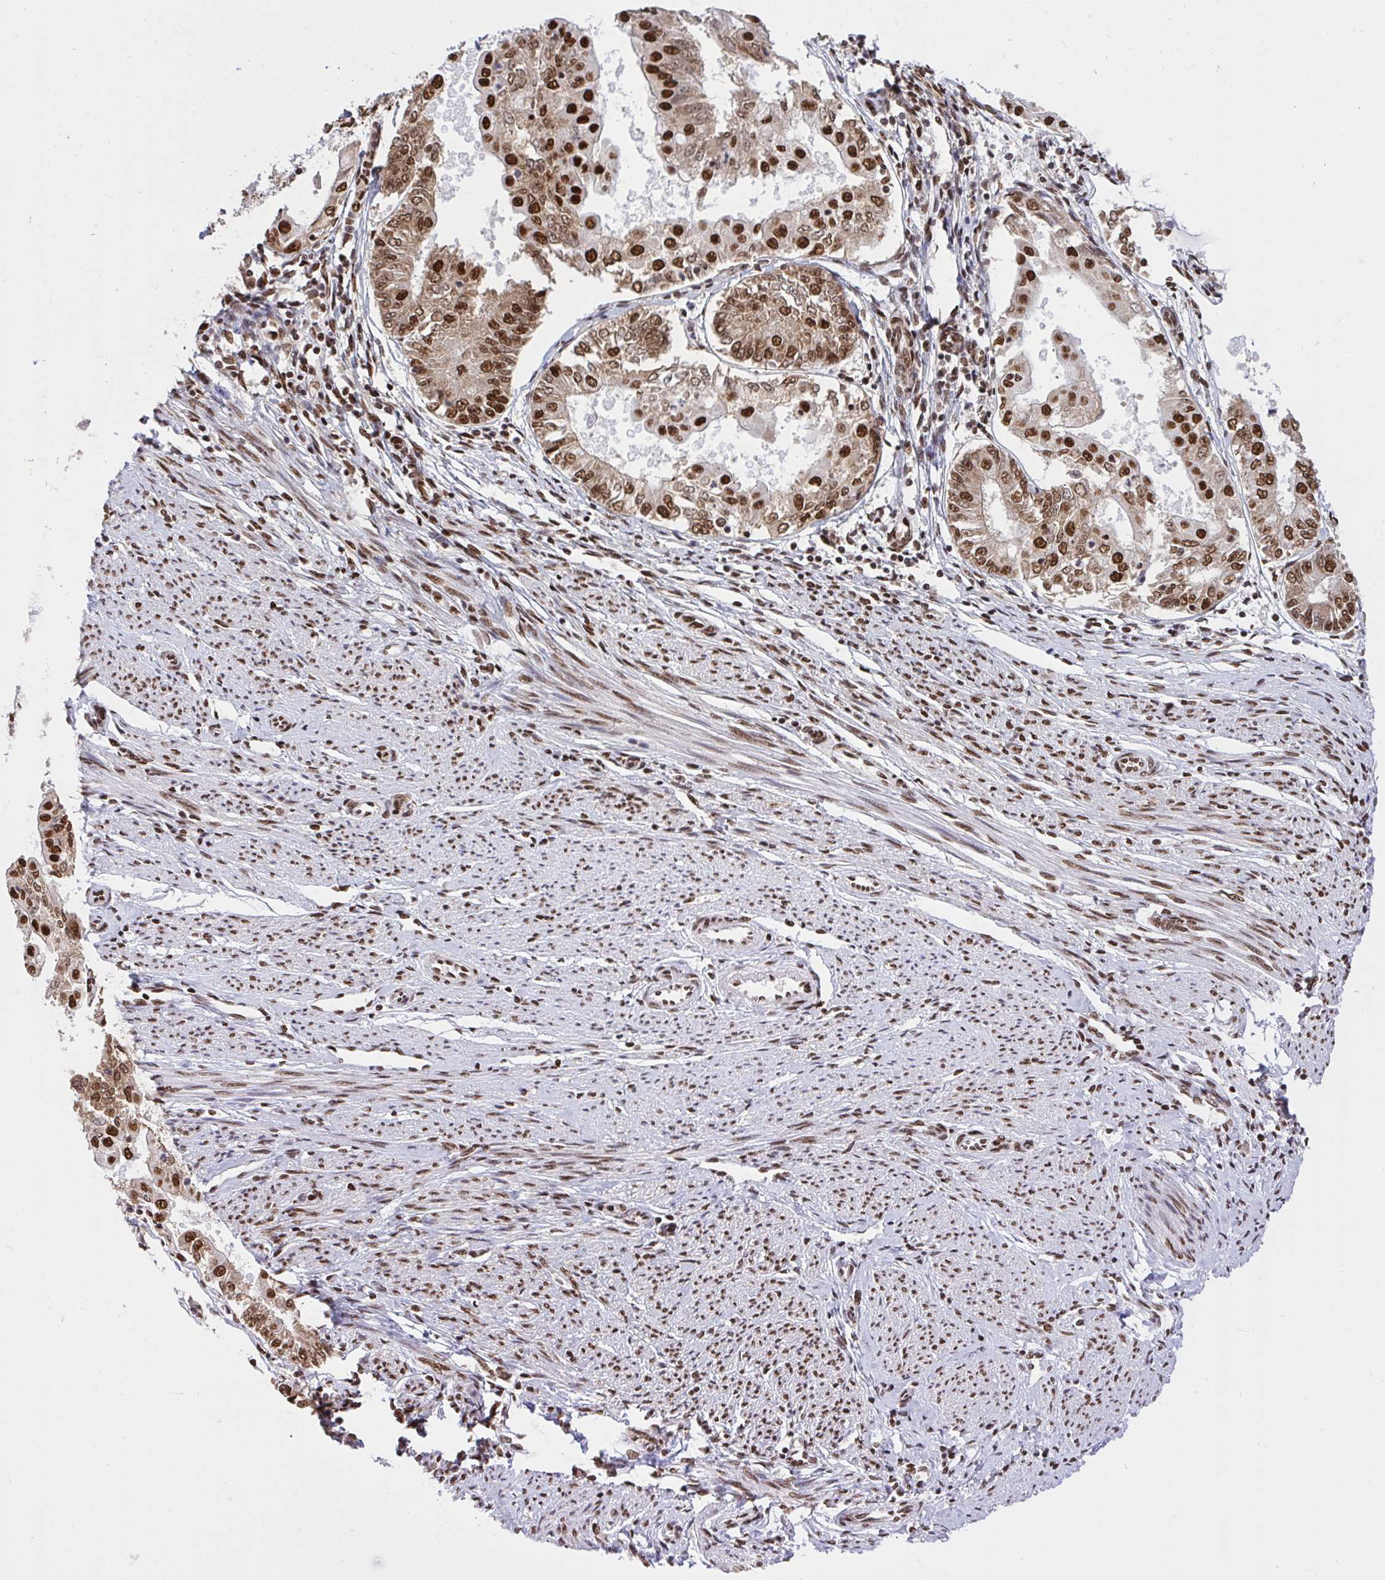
{"staining": {"intensity": "strong", "quantity": ">75%", "location": "cytoplasmic/membranous,nuclear"}, "tissue": "endometrial cancer", "cell_type": "Tumor cells", "image_type": "cancer", "snomed": [{"axis": "morphology", "description": "Adenocarcinoma, NOS"}, {"axis": "topography", "description": "Endometrium"}], "caption": "Protein expression analysis of endometrial cancer exhibits strong cytoplasmic/membranous and nuclear positivity in about >75% of tumor cells.", "gene": "HNRNPL", "patient": {"sex": "female", "age": 68}}